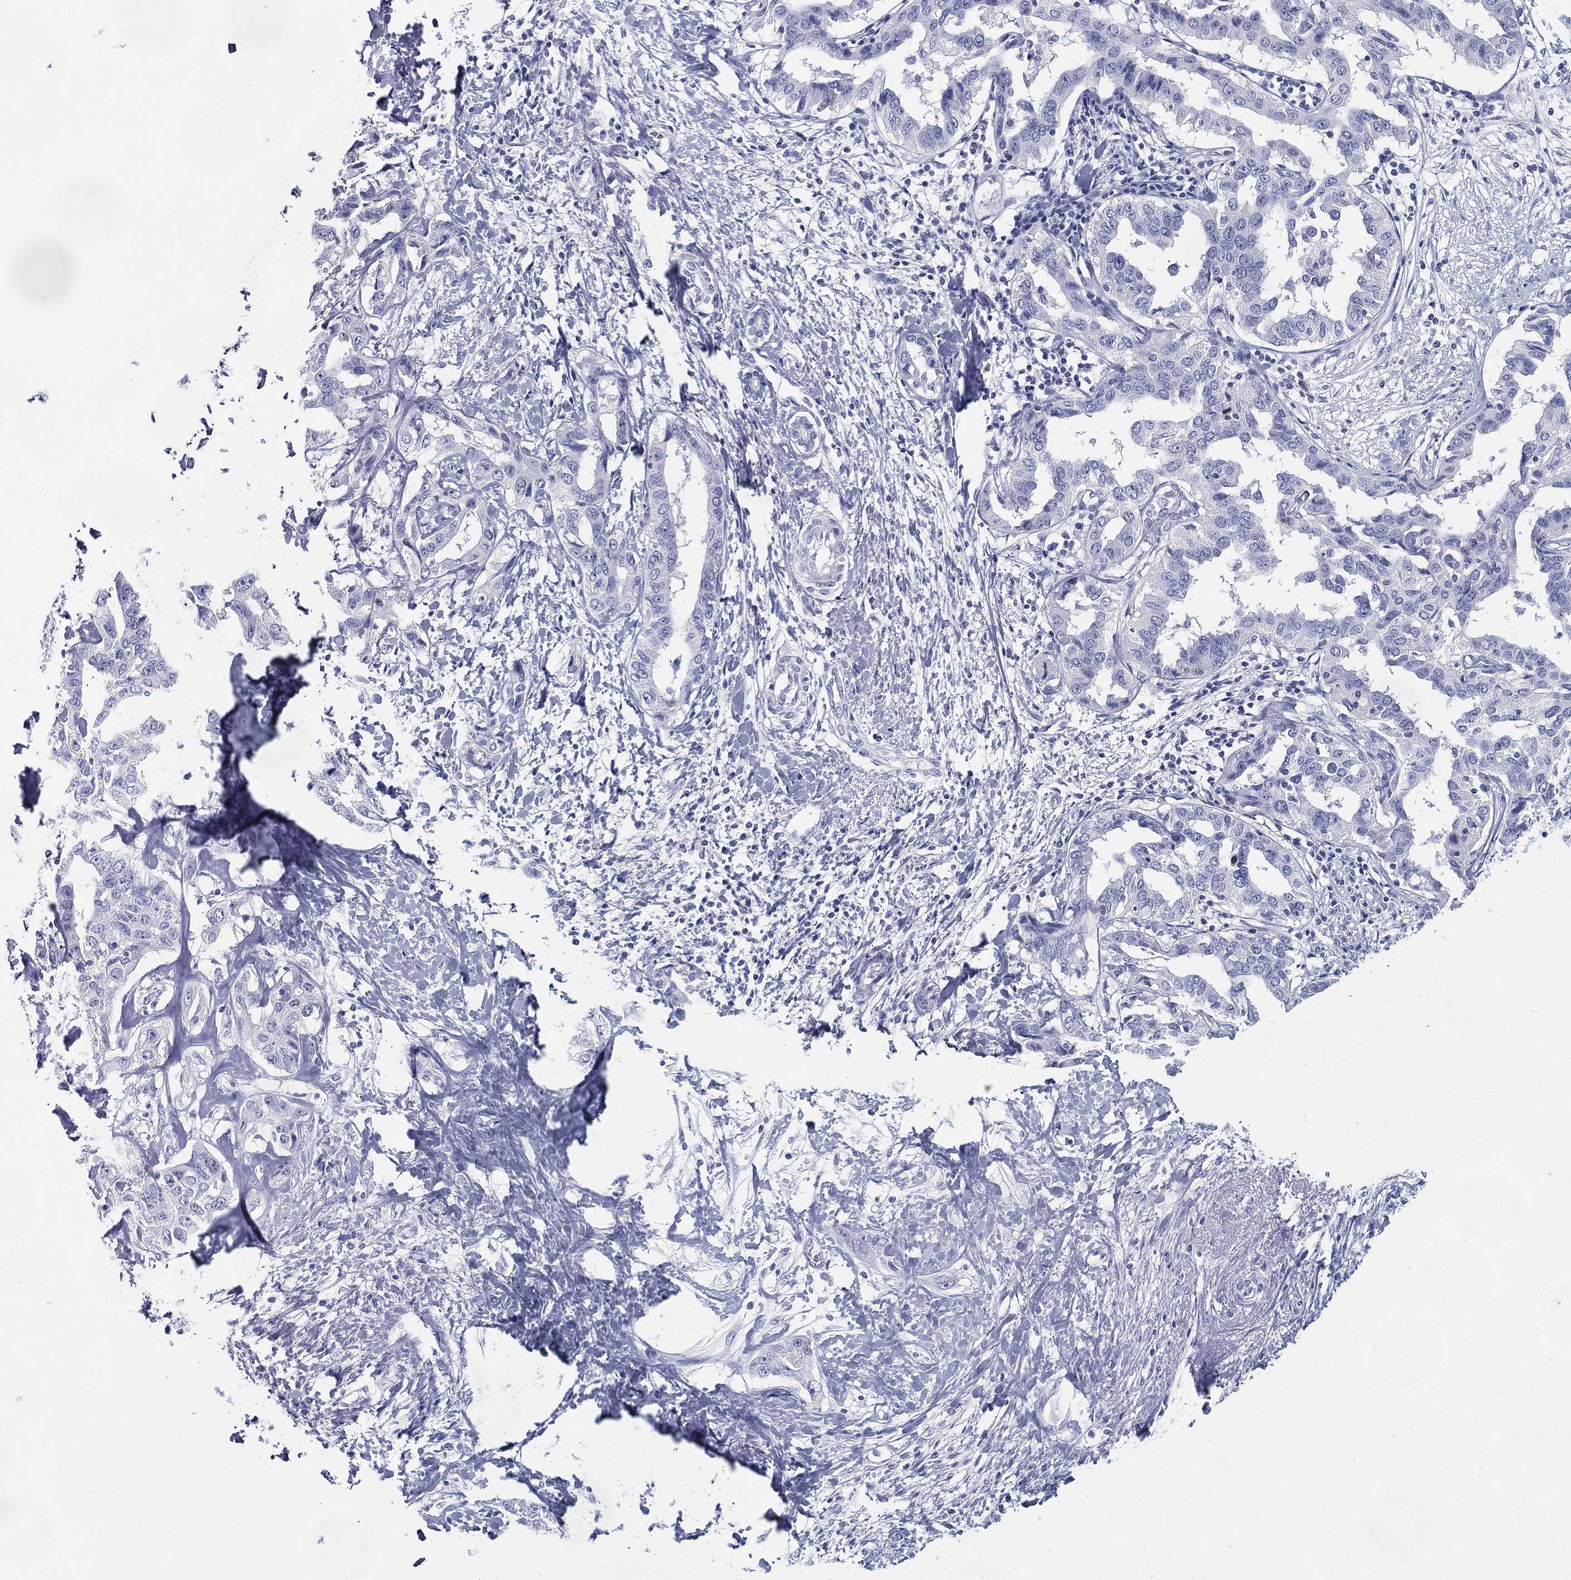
{"staining": {"intensity": "negative", "quantity": "none", "location": "none"}, "tissue": "liver cancer", "cell_type": "Tumor cells", "image_type": "cancer", "snomed": [{"axis": "morphology", "description": "Cholangiocarcinoma"}, {"axis": "topography", "description": "Liver"}], "caption": "Human liver cancer stained for a protein using IHC exhibits no expression in tumor cells.", "gene": "KIF2C", "patient": {"sex": "male", "age": 59}}